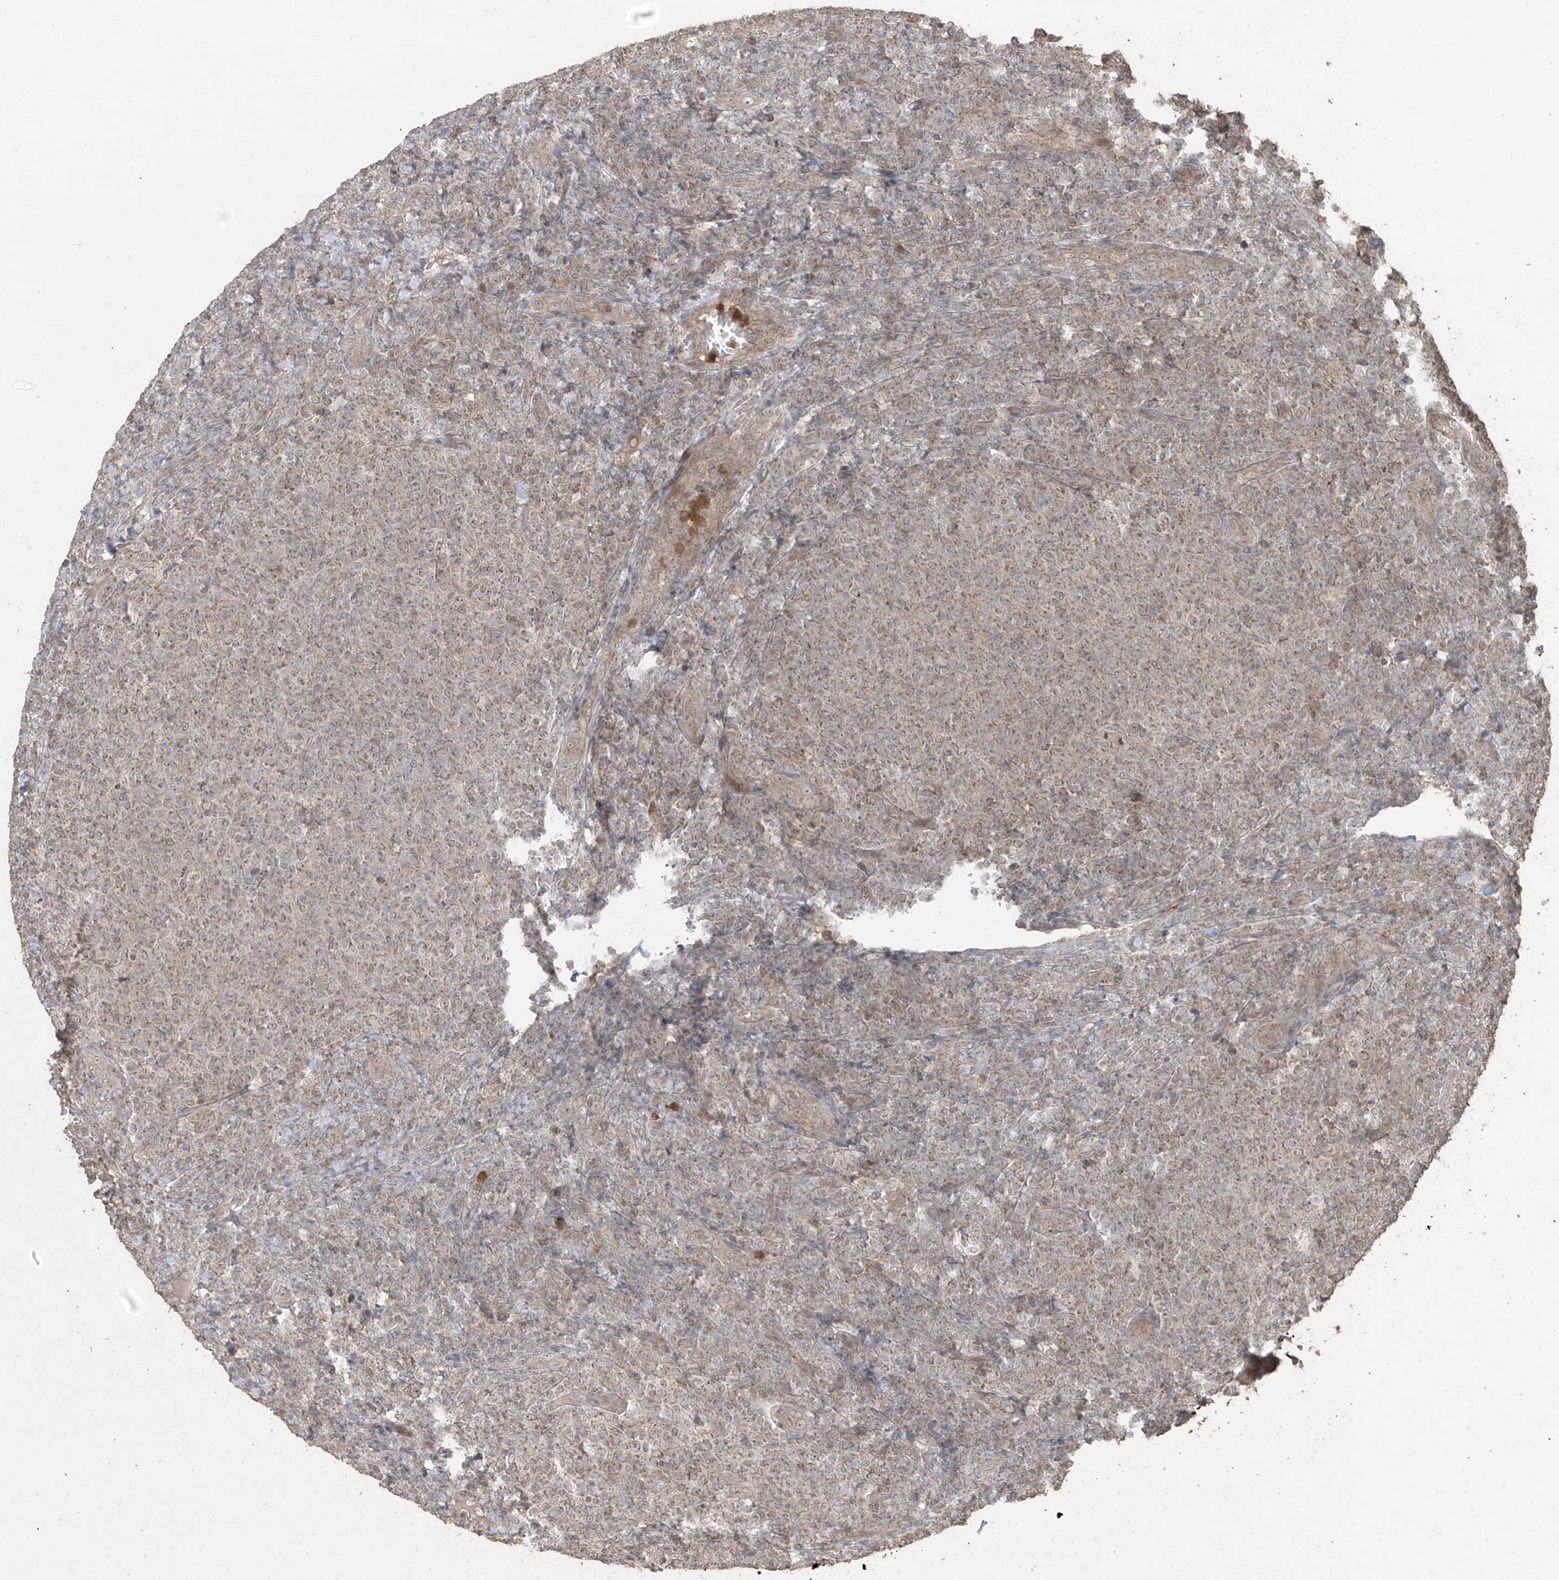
{"staining": {"intensity": "negative", "quantity": "none", "location": "none"}, "tissue": "lymphoma", "cell_type": "Tumor cells", "image_type": "cancer", "snomed": [{"axis": "morphology", "description": "Malignant lymphoma, non-Hodgkin's type, Low grade"}, {"axis": "topography", "description": "Lymph node"}], "caption": "IHC image of neoplastic tissue: malignant lymphoma, non-Hodgkin's type (low-grade) stained with DAB (3,3'-diaminobenzidine) displays no significant protein staining in tumor cells.", "gene": "PGPEP1", "patient": {"sex": "male", "age": 66}}